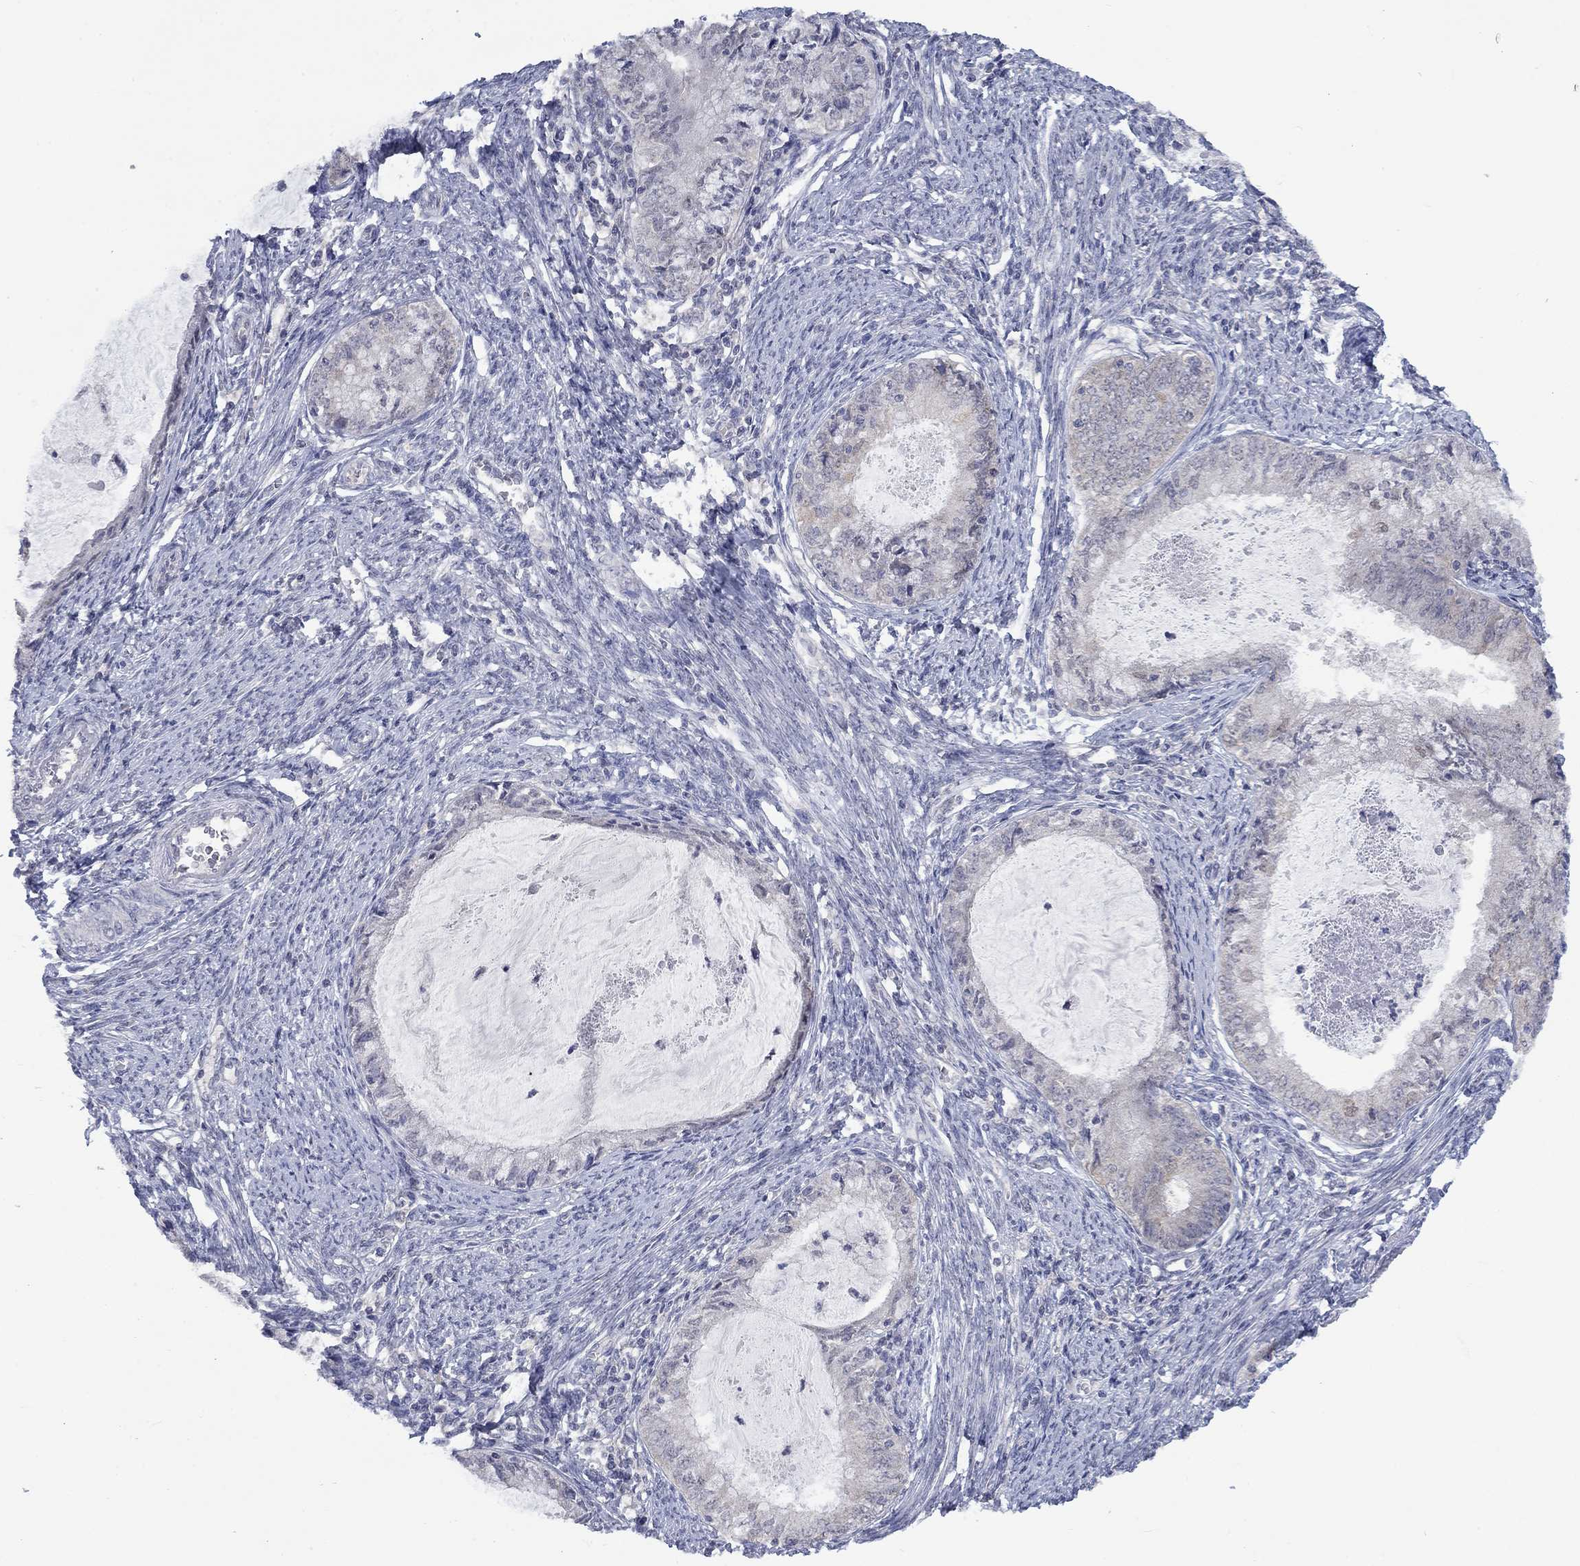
{"staining": {"intensity": "negative", "quantity": "none", "location": "none"}, "tissue": "endometrial cancer", "cell_type": "Tumor cells", "image_type": "cancer", "snomed": [{"axis": "morphology", "description": "Adenocarcinoma, NOS"}, {"axis": "topography", "description": "Endometrium"}], "caption": "An image of endometrial adenocarcinoma stained for a protein shows no brown staining in tumor cells.", "gene": "SPATA33", "patient": {"sex": "female", "age": 57}}